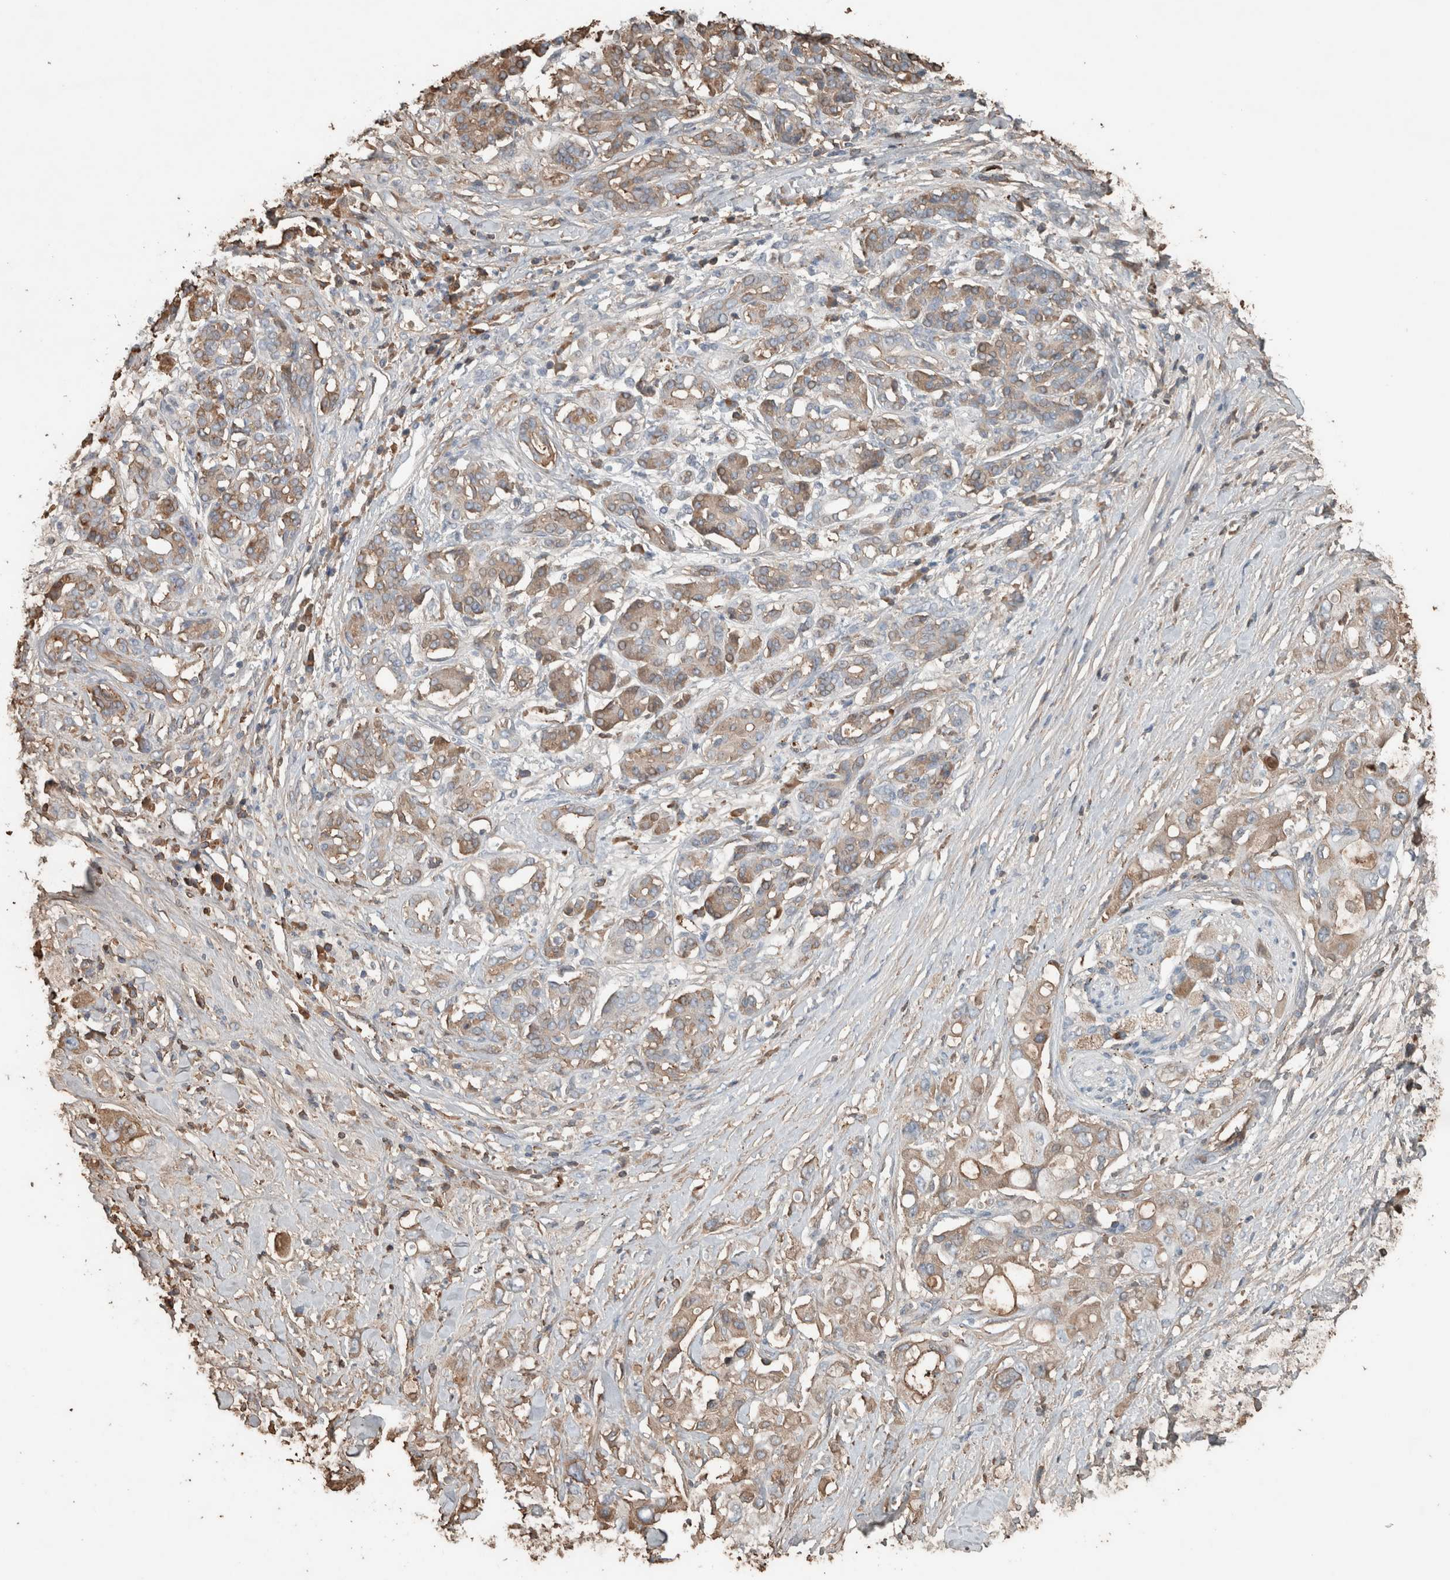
{"staining": {"intensity": "weak", "quantity": ">75%", "location": "cytoplasmic/membranous"}, "tissue": "pancreatic cancer", "cell_type": "Tumor cells", "image_type": "cancer", "snomed": [{"axis": "morphology", "description": "Adenocarcinoma, NOS"}, {"axis": "topography", "description": "Pancreas"}], "caption": "Protein analysis of pancreatic adenocarcinoma tissue displays weak cytoplasmic/membranous staining in approximately >75% of tumor cells.", "gene": "USP34", "patient": {"sex": "female", "age": 56}}